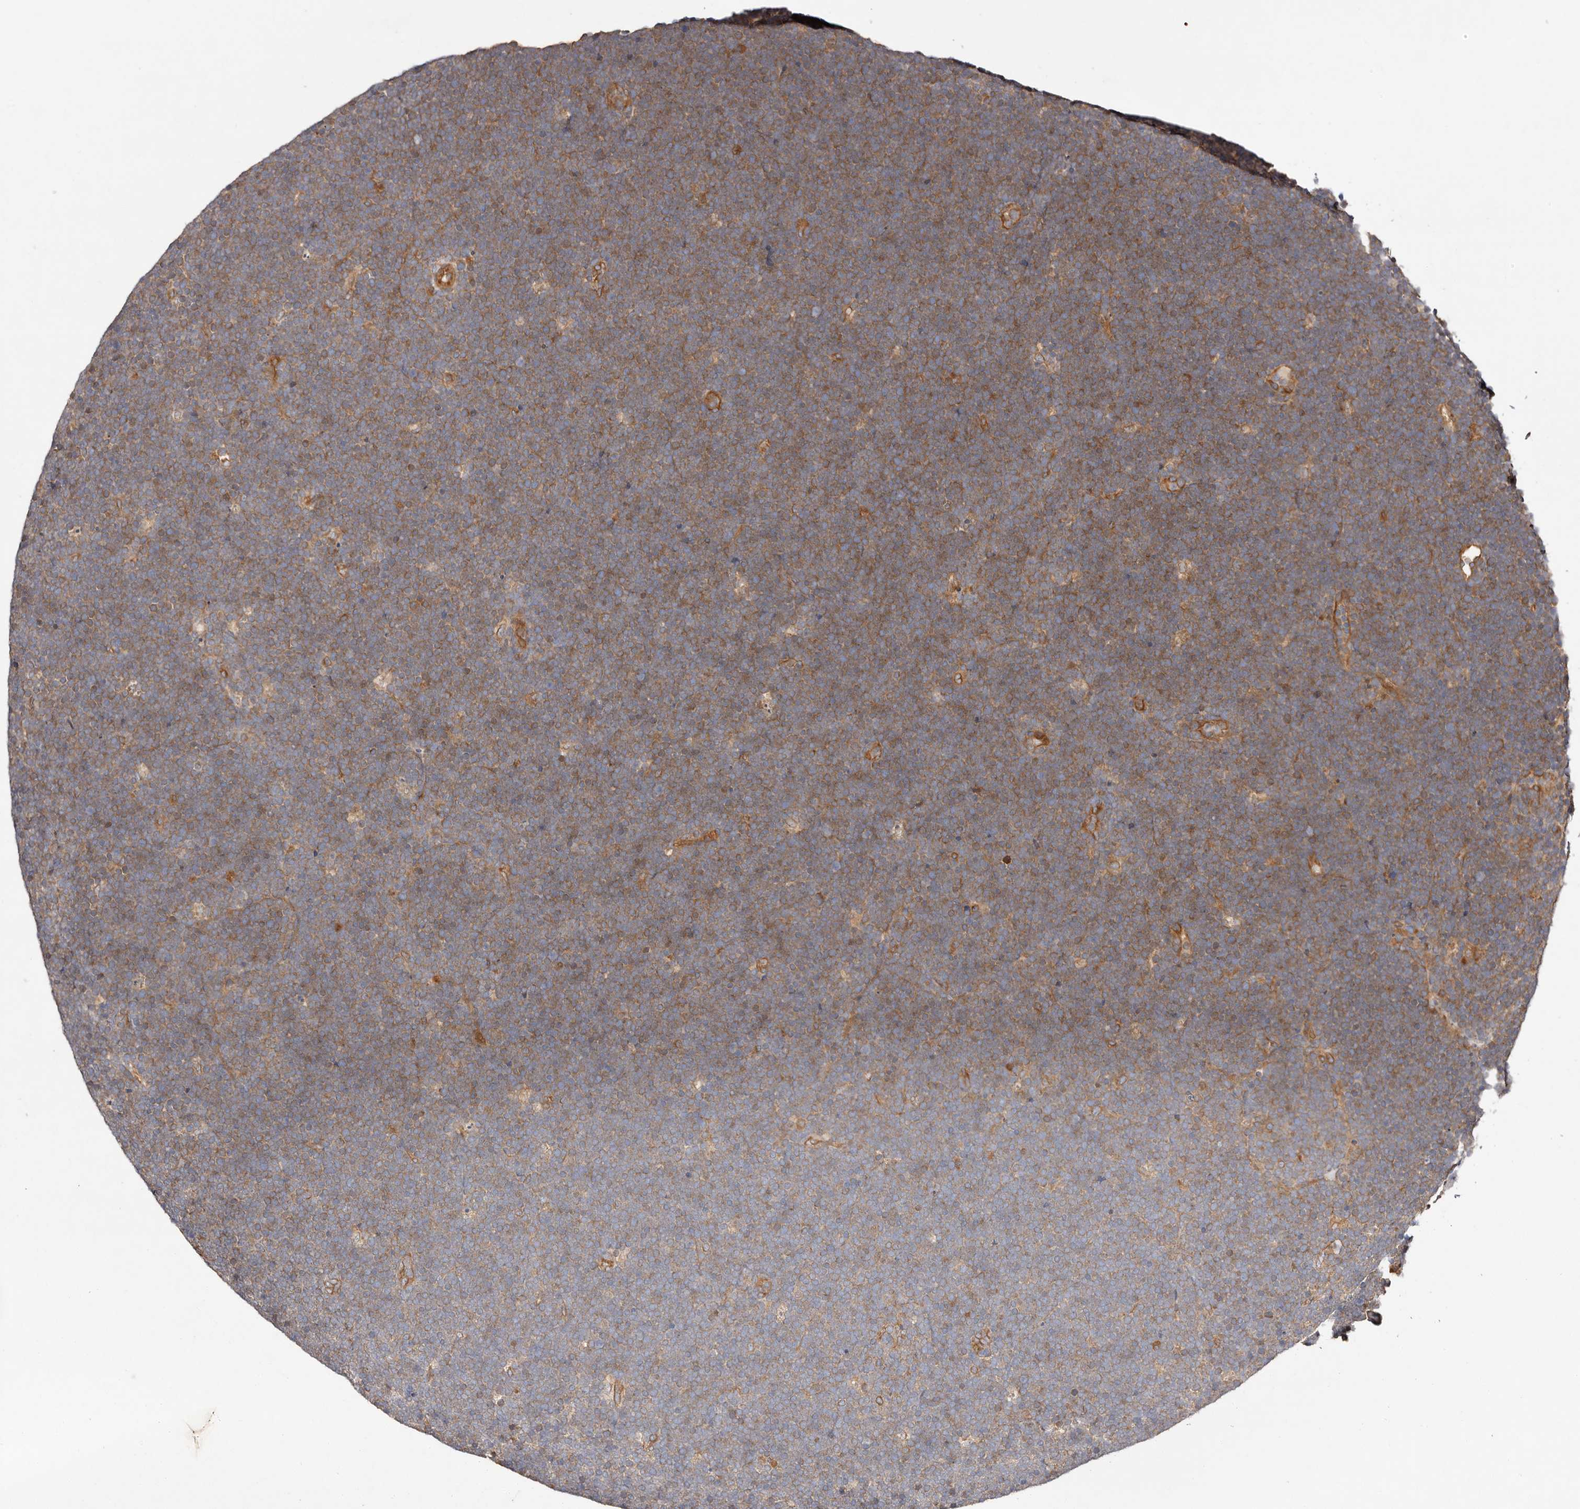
{"staining": {"intensity": "moderate", "quantity": ">75%", "location": "cytoplasmic/membranous"}, "tissue": "lymphoma", "cell_type": "Tumor cells", "image_type": "cancer", "snomed": [{"axis": "morphology", "description": "Malignant lymphoma, non-Hodgkin's type, High grade"}, {"axis": "topography", "description": "Lymph node"}], "caption": "High-grade malignant lymphoma, non-Hodgkin's type stained with DAB (3,3'-diaminobenzidine) immunohistochemistry (IHC) reveals medium levels of moderate cytoplasmic/membranous expression in about >75% of tumor cells. (DAB (3,3'-diaminobenzidine) IHC with brightfield microscopy, high magnification).", "gene": "MACF1", "patient": {"sex": "male", "age": 13}}